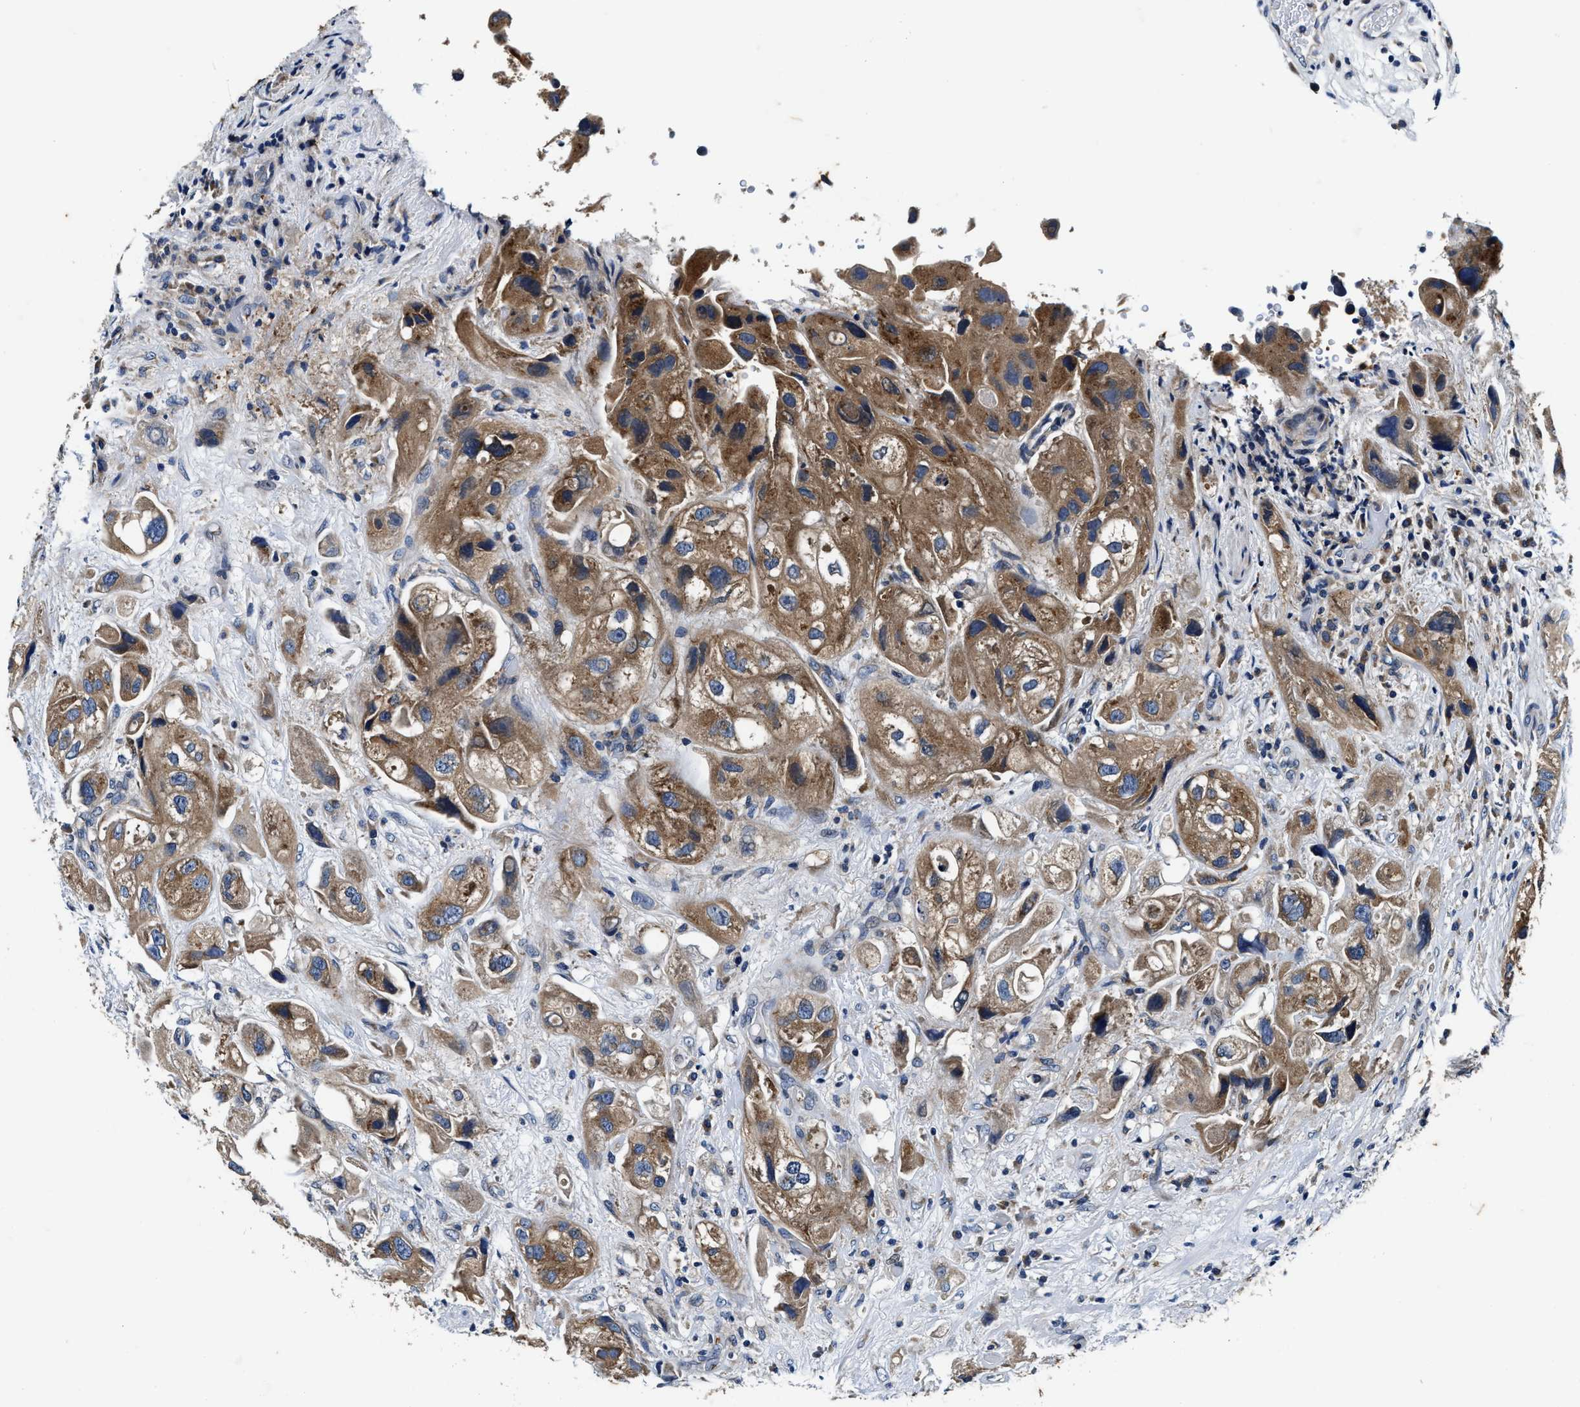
{"staining": {"intensity": "moderate", "quantity": ">75%", "location": "cytoplasmic/membranous"}, "tissue": "urothelial cancer", "cell_type": "Tumor cells", "image_type": "cancer", "snomed": [{"axis": "morphology", "description": "Urothelial carcinoma, High grade"}, {"axis": "topography", "description": "Urinary bladder"}], "caption": "This is a photomicrograph of IHC staining of urothelial cancer, which shows moderate expression in the cytoplasmic/membranous of tumor cells.", "gene": "PI4KB", "patient": {"sex": "female", "age": 64}}